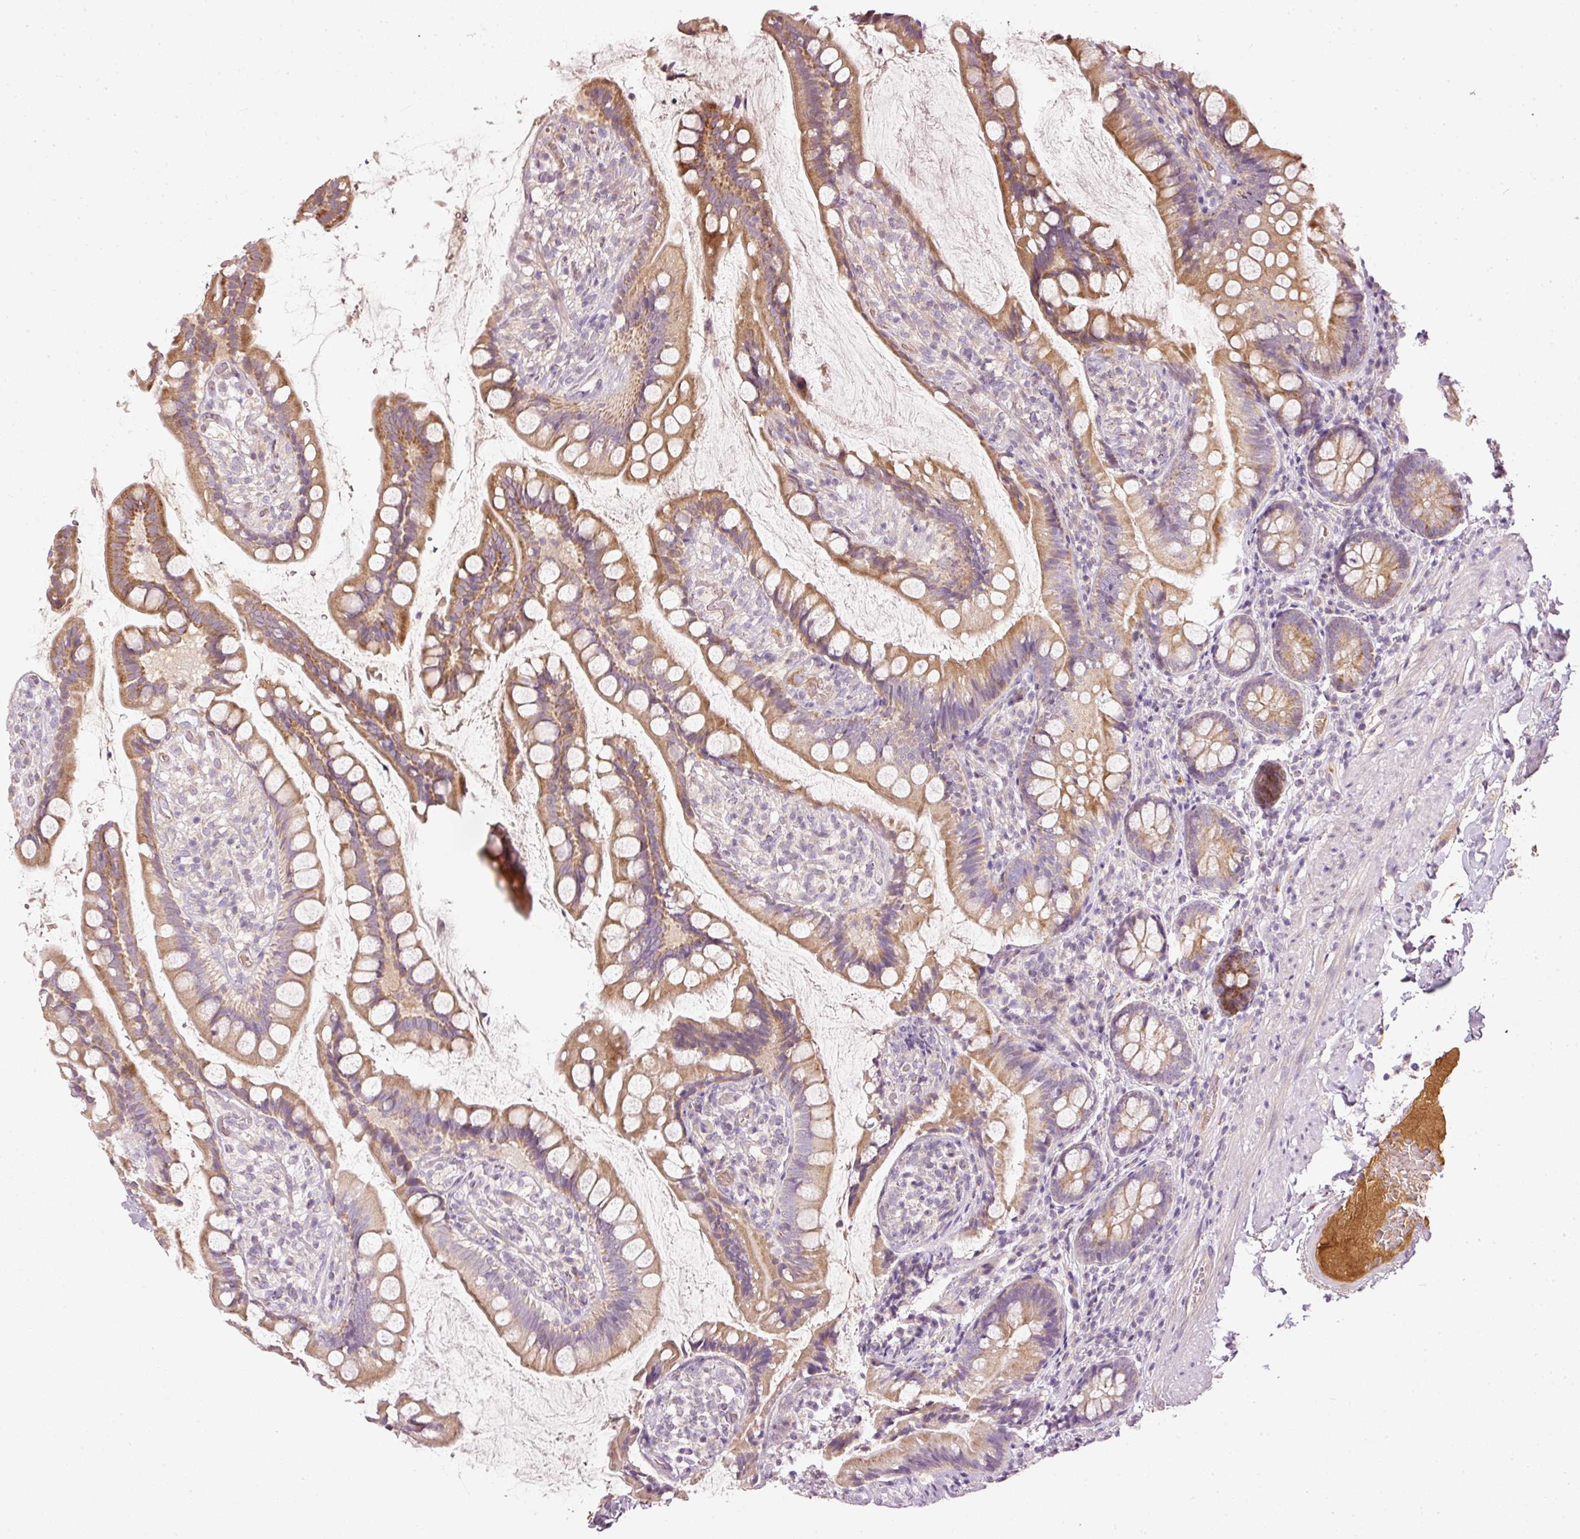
{"staining": {"intensity": "moderate", "quantity": ">75%", "location": "cytoplasmic/membranous"}, "tissue": "small intestine", "cell_type": "Glandular cells", "image_type": "normal", "snomed": [{"axis": "morphology", "description": "Normal tissue, NOS"}, {"axis": "topography", "description": "Small intestine"}], "caption": "Immunohistochemical staining of unremarkable small intestine demonstrates moderate cytoplasmic/membranous protein positivity in approximately >75% of glandular cells.", "gene": "SERPING1", "patient": {"sex": "male", "age": 70}}